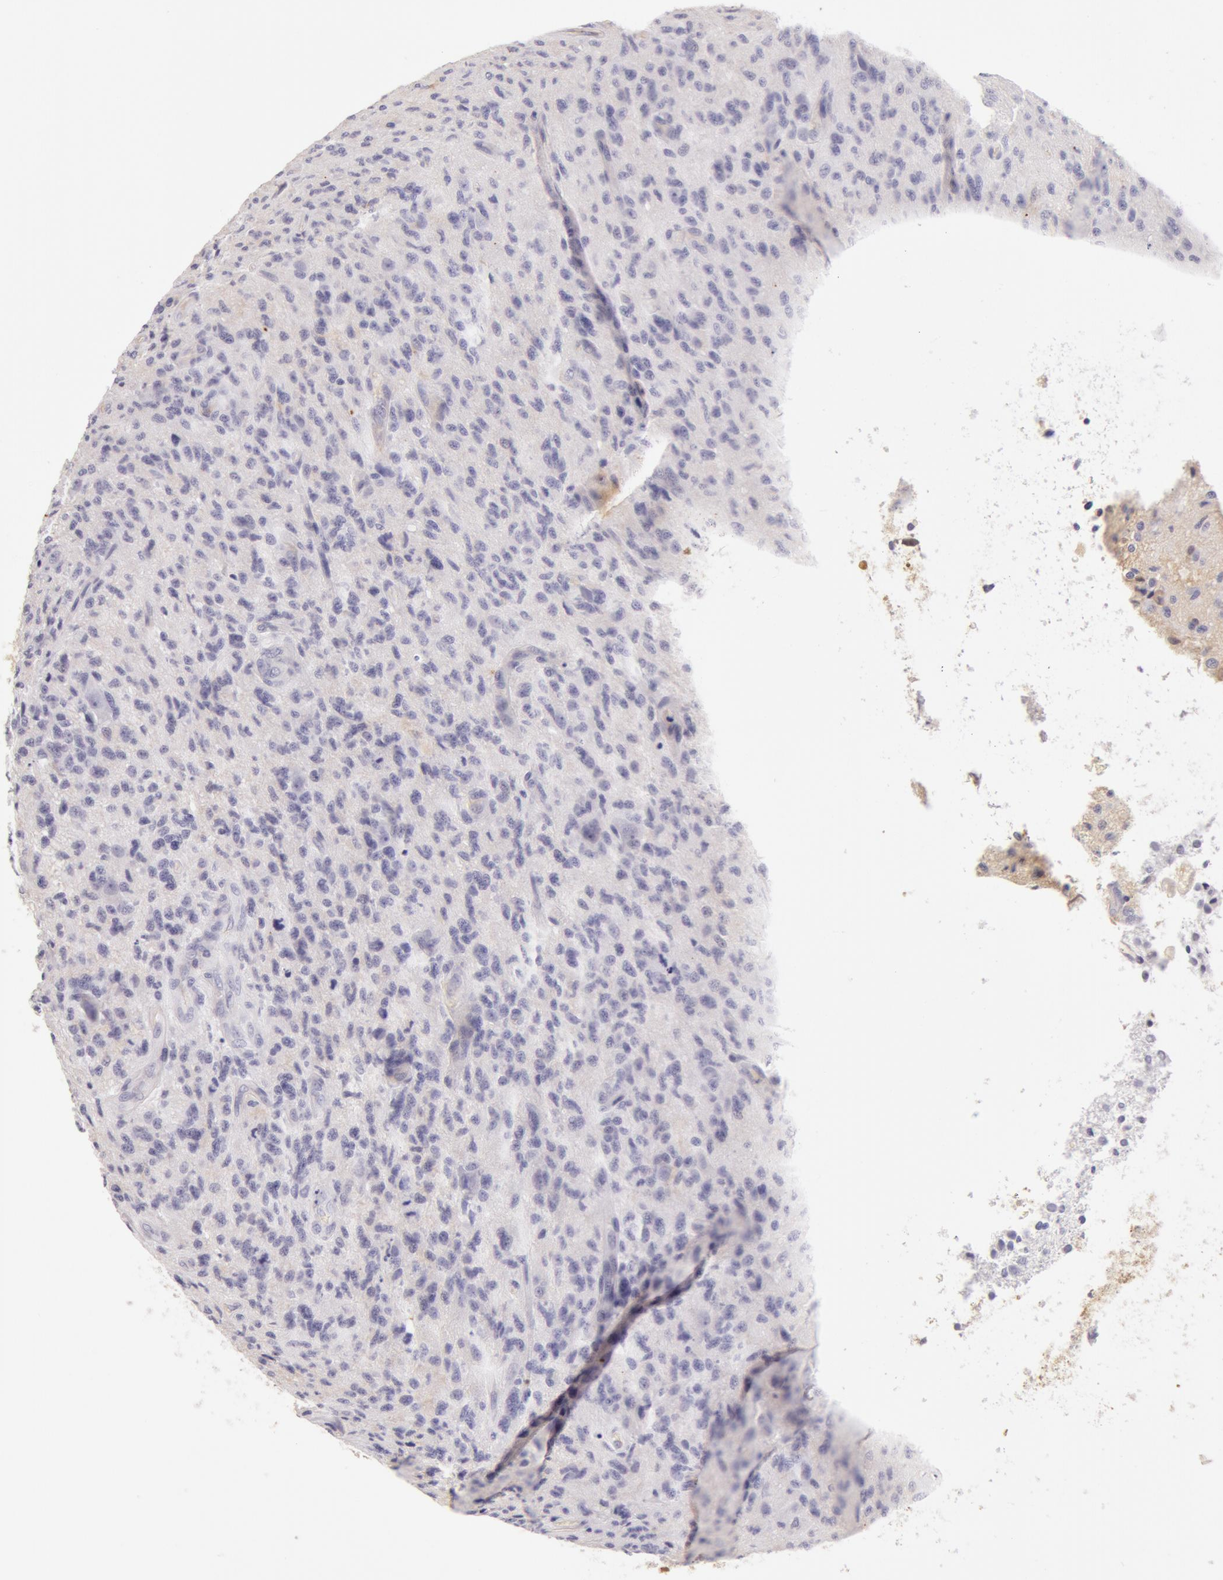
{"staining": {"intensity": "negative", "quantity": "none", "location": "none"}, "tissue": "glioma", "cell_type": "Tumor cells", "image_type": "cancer", "snomed": [{"axis": "morphology", "description": "Glioma, malignant, High grade"}, {"axis": "topography", "description": "Brain"}], "caption": "Immunohistochemistry of human malignant glioma (high-grade) exhibits no expression in tumor cells.", "gene": "AHSG", "patient": {"sex": "male", "age": 36}}